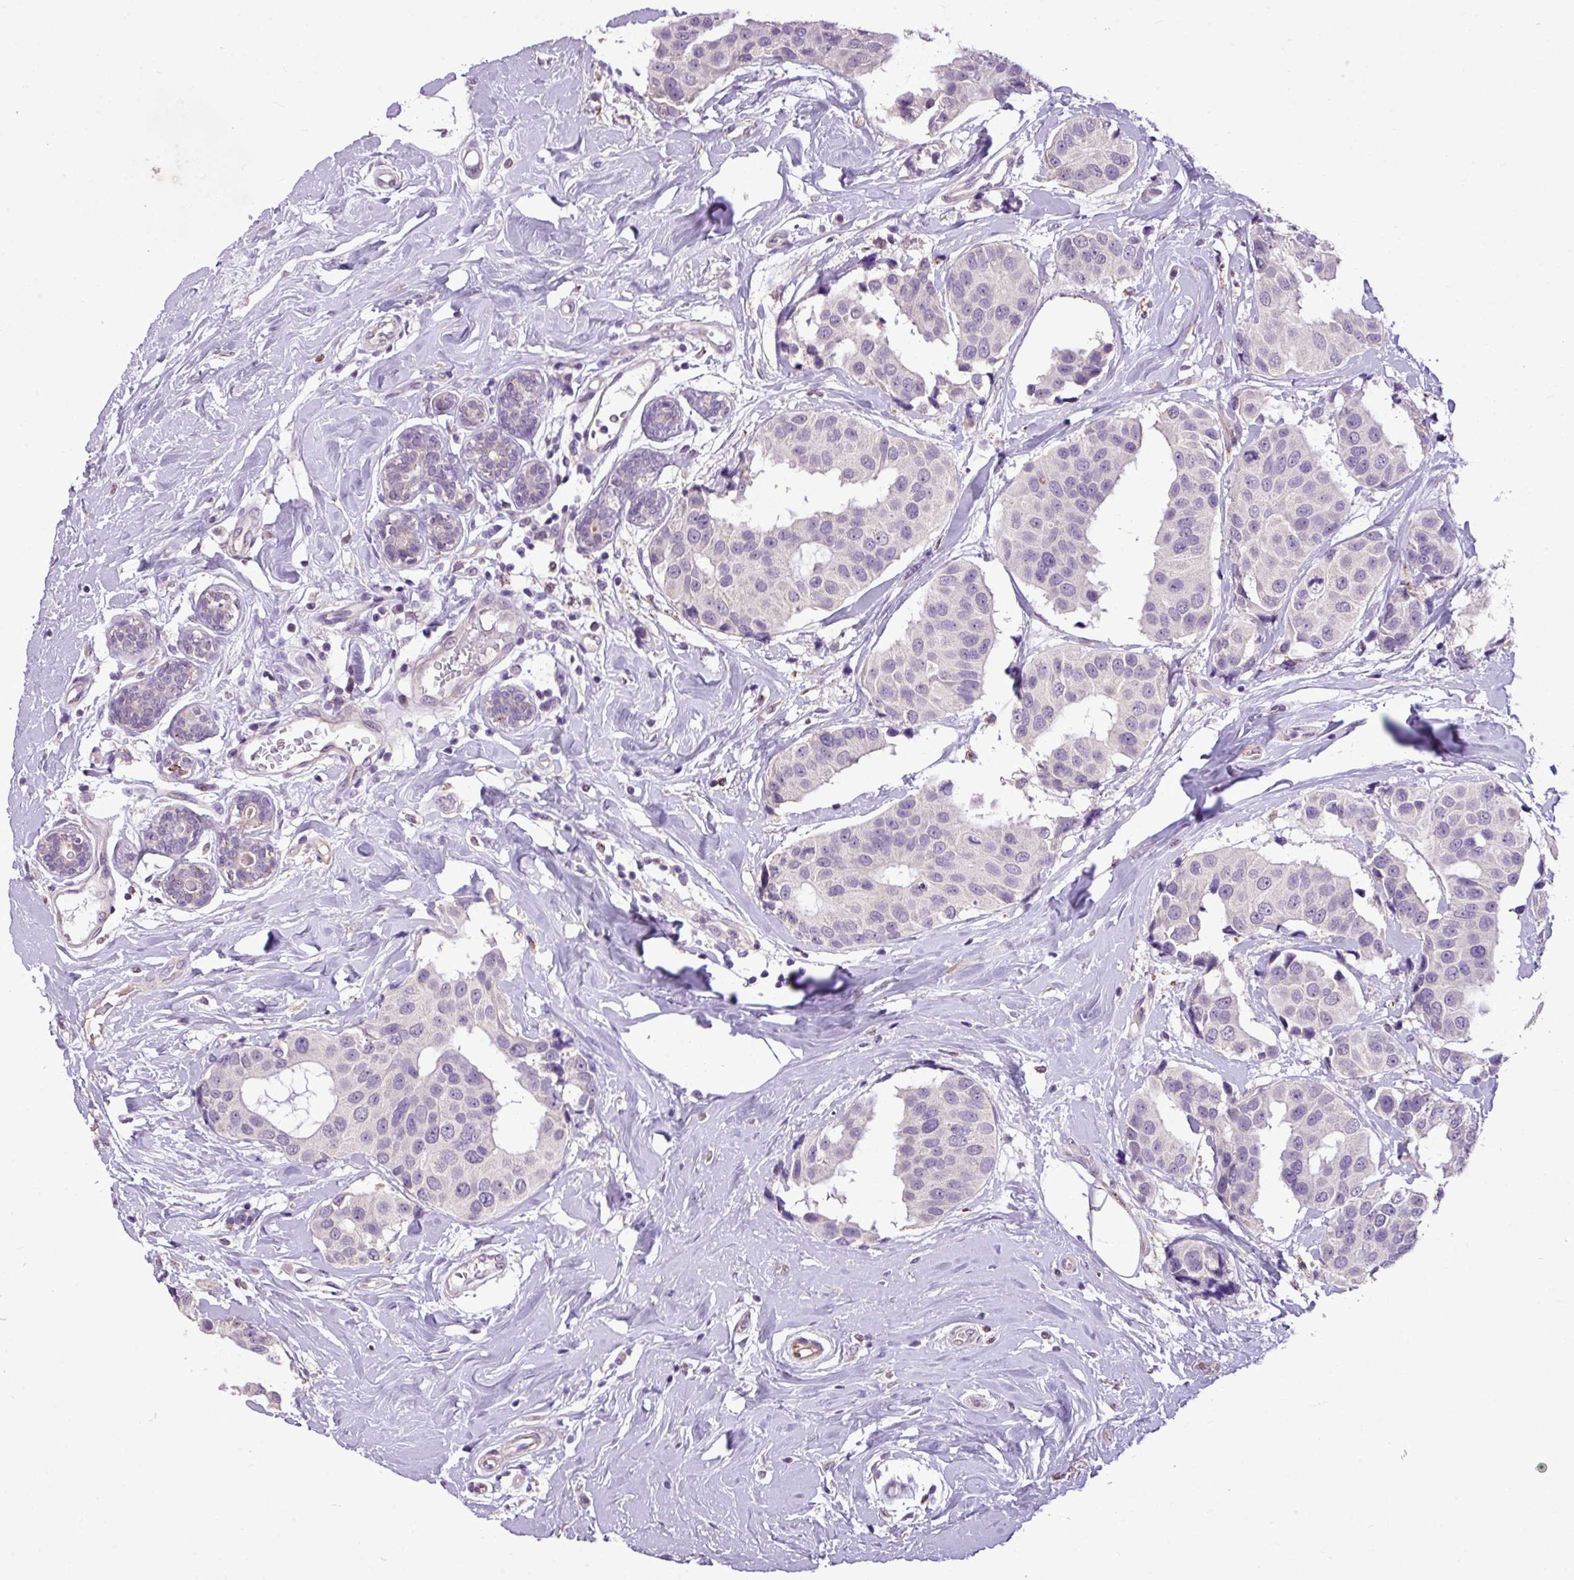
{"staining": {"intensity": "negative", "quantity": "none", "location": "none"}, "tissue": "breast cancer", "cell_type": "Tumor cells", "image_type": "cancer", "snomed": [{"axis": "morphology", "description": "Normal tissue, NOS"}, {"axis": "morphology", "description": "Duct carcinoma"}, {"axis": "topography", "description": "Breast"}], "caption": "A high-resolution histopathology image shows immunohistochemistry staining of breast infiltrating ductal carcinoma, which displays no significant expression in tumor cells.", "gene": "ALDH2", "patient": {"sex": "female", "age": 39}}